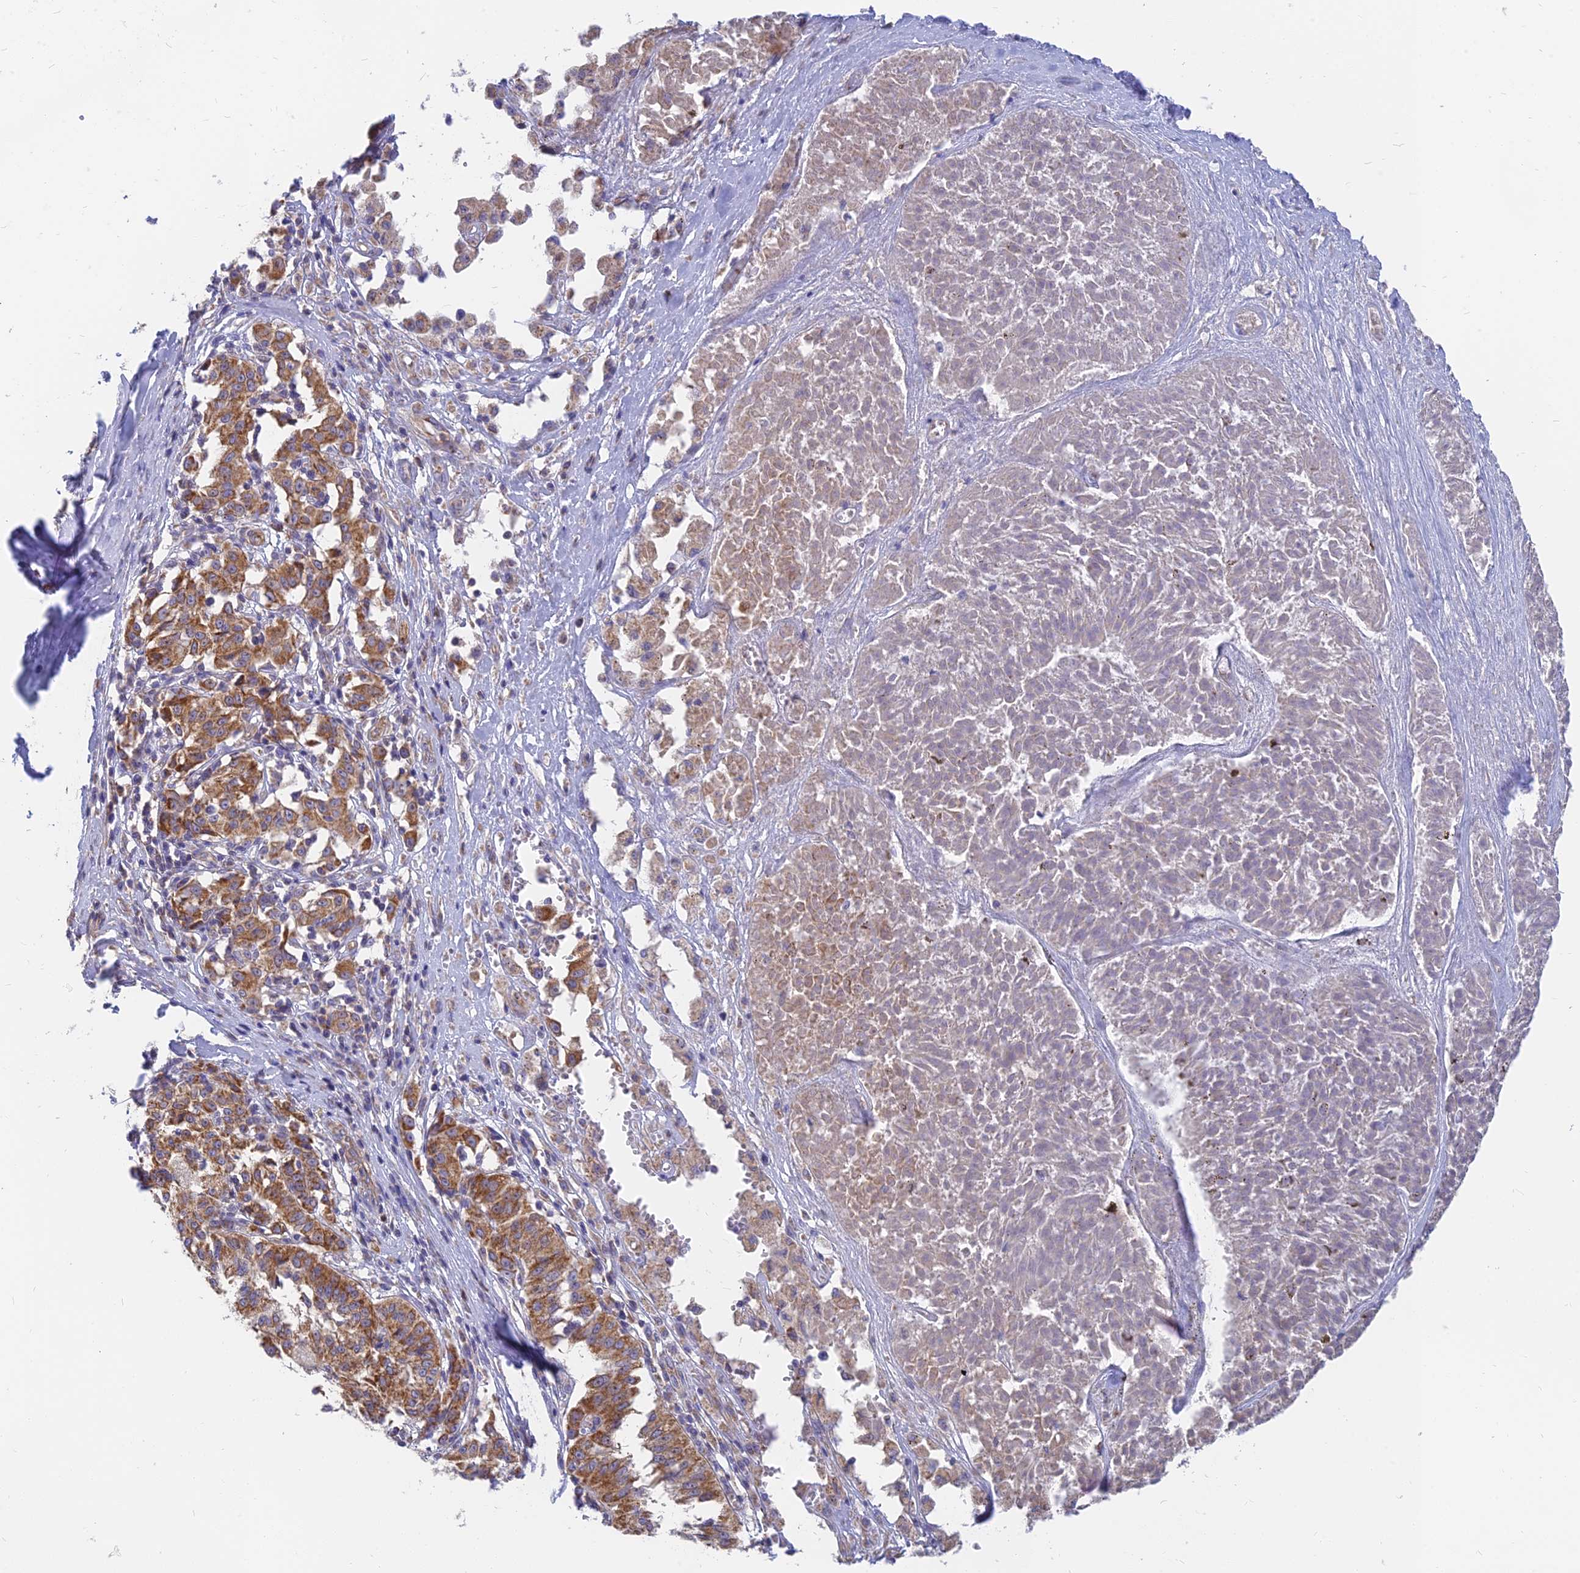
{"staining": {"intensity": "moderate", "quantity": ">75%", "location": "cytoplasmic/membranous"}, "tissue": "melanoma", "cell_type": "Tumor cells", "image_type": "cancer", "snomed": [{"axis": "morphology", "description": "Malignant melanoma, NOS"}, {"axis": "topography", "description": "Skin"}], "caption": "Brown immunohistochemical staining in human malignant melanoma displays moderate cytoplasmic/membranous positivity in approximately >75% of tumor cells. Immunohistochemistry stains the protein in brown and the nuclei are stained blue.", "gene": "MRPL15", "patient": {"sex": "female", "age": 72}}